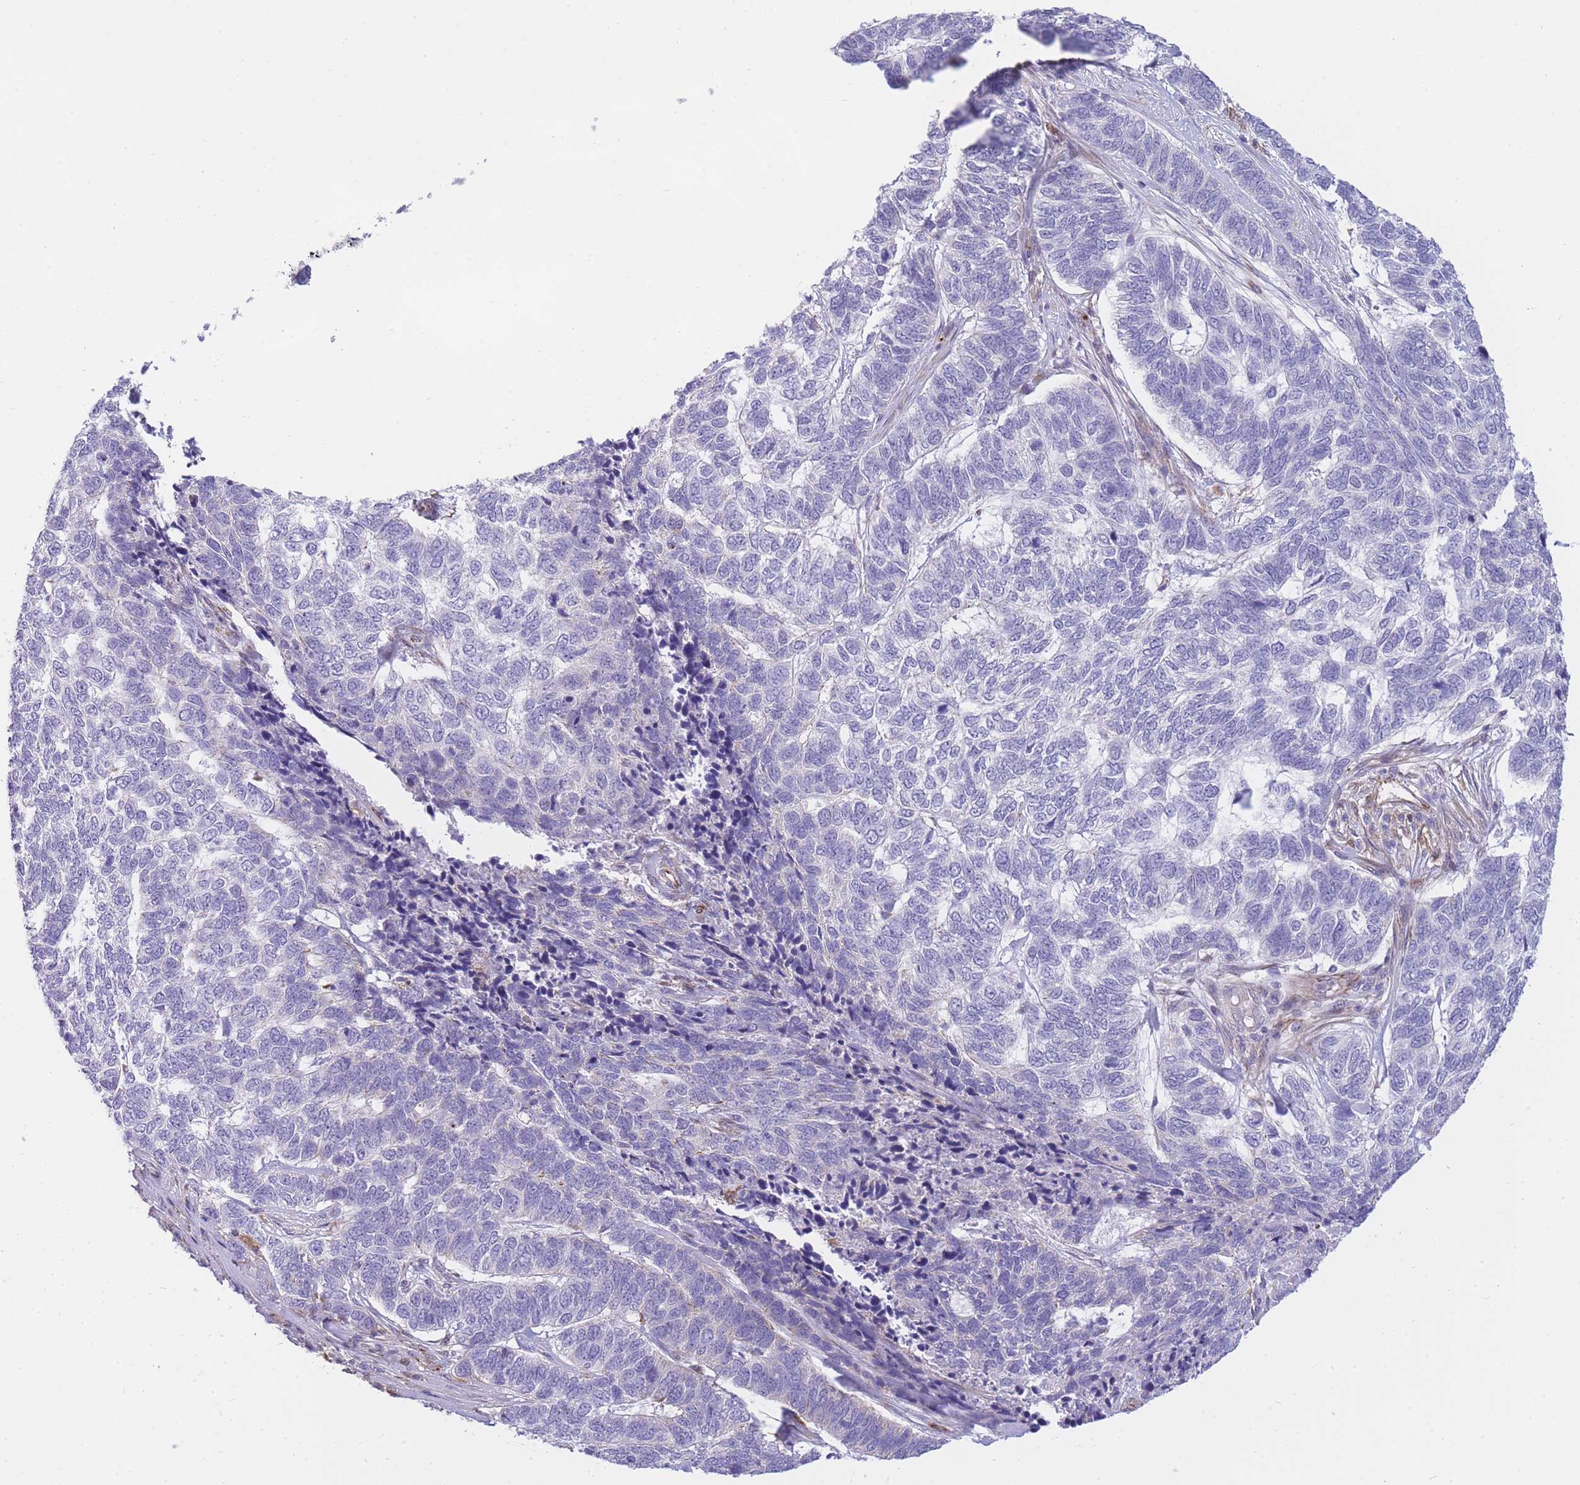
{"staining": {"intensity": "negative", "quantity": "none", "location": "none"}, "tissue": "skin cancer", "cell_type": "Tumor cells", "image_type": "cancer", "snomed": [{"axis": "morphology", "description": "Basal cell carcinoma"}, {"axis": "topography", "description": "Skin"}], "caption": "Basal cell carcinoma (skin) was stained to show a protein in brown. There is no significant expression in tumor cells.", "gene": "ECPAS", "patient": {"sex": "female", "age": 65}}